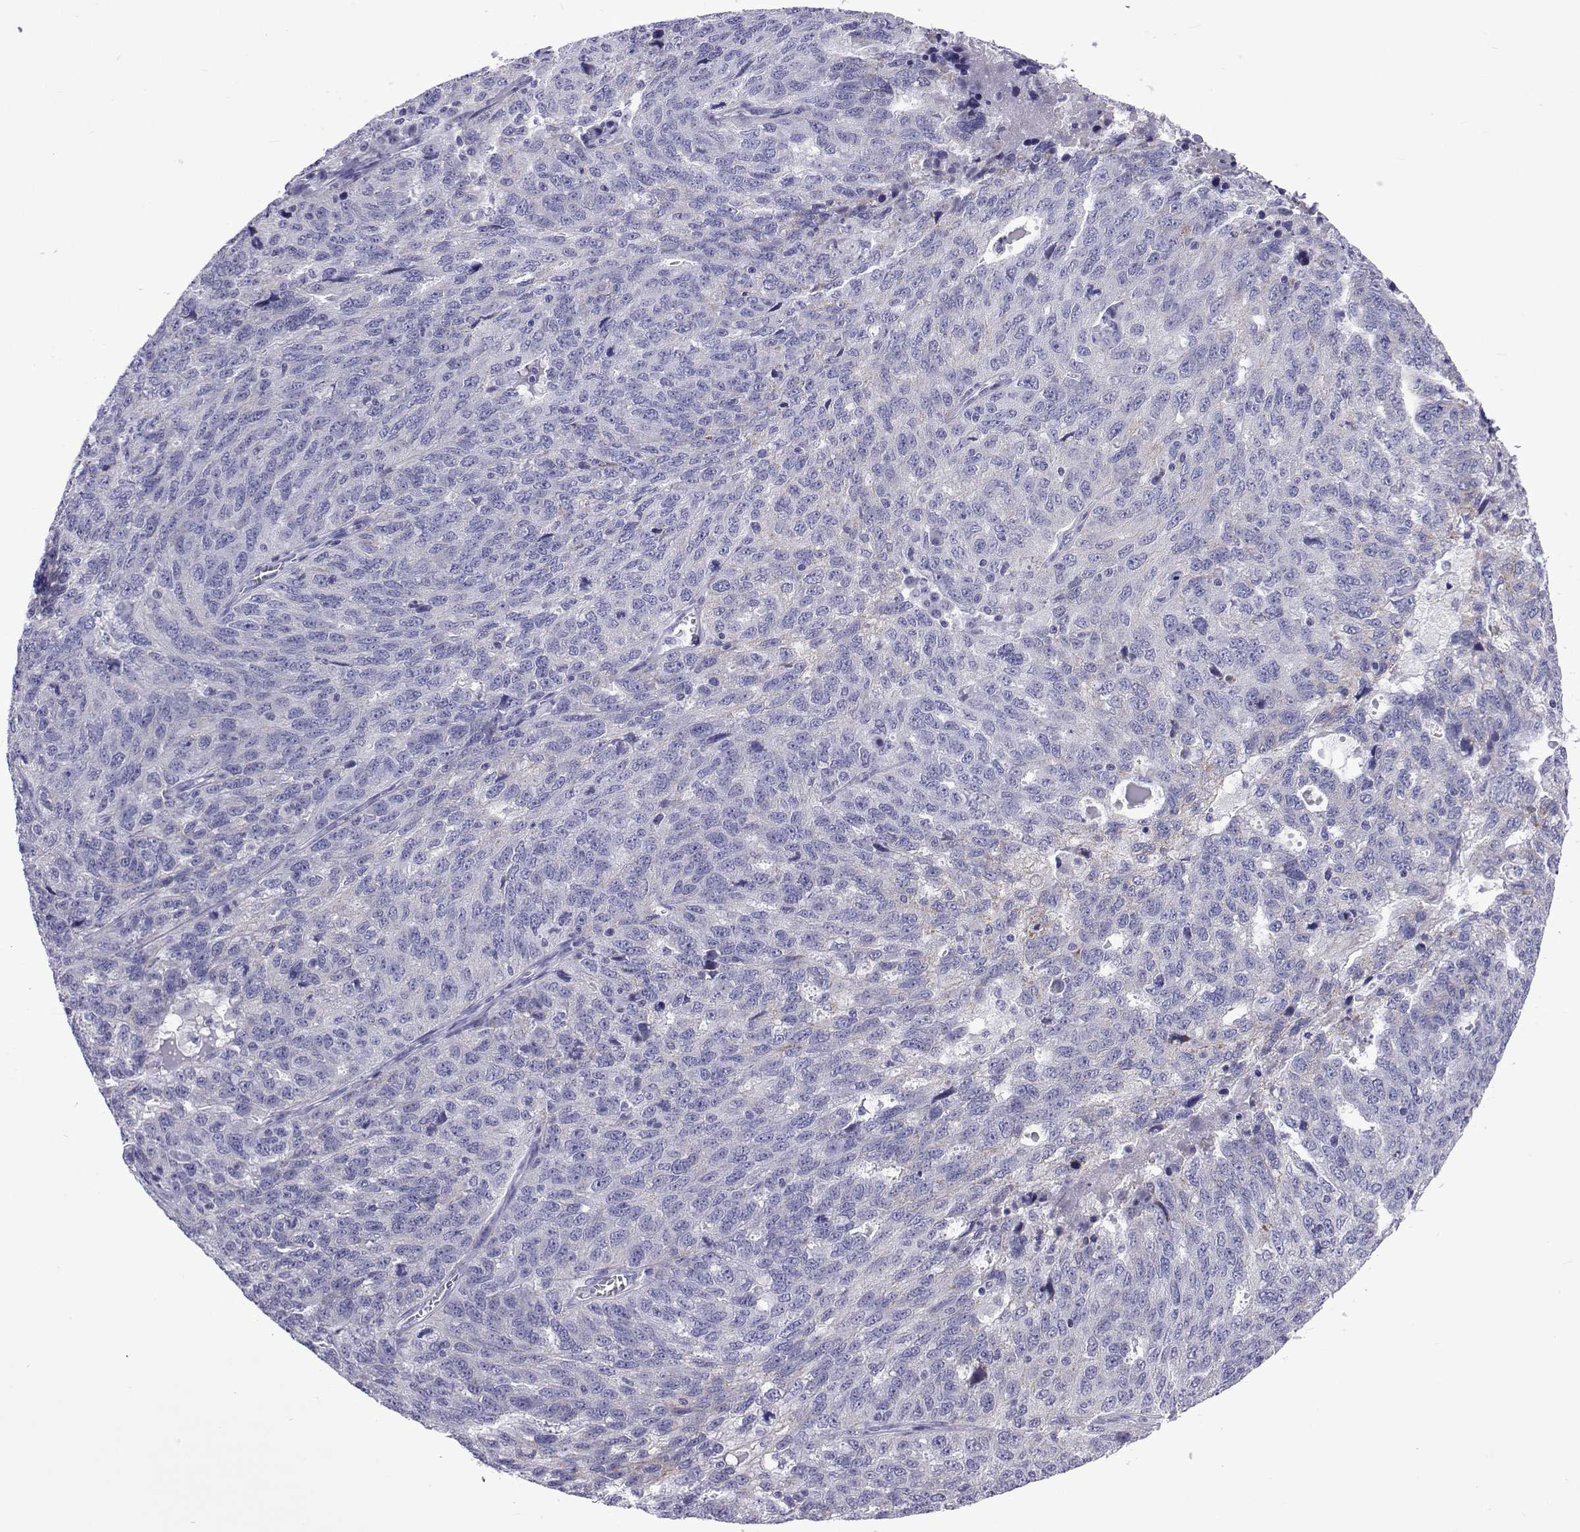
{"staining": {"intensity": "negative", "quantity": "none", "location": "none"}, "tissue": "ovarian cancer", "cell_type": "Tumor cells", "image_type": "cancer", "snomed": [{"axis": "morphology", "description": "Cystadenocarcinoma, serous, NOS"}, {"axis": "topography", "description": "Ovary"}], "caption": "Tumor cells are negative for protein expression in human ovarian cancer (serous cystadenocarcinoma).", "gene": "UMODL1", "patient": {"sex": "female", "age": 71}}